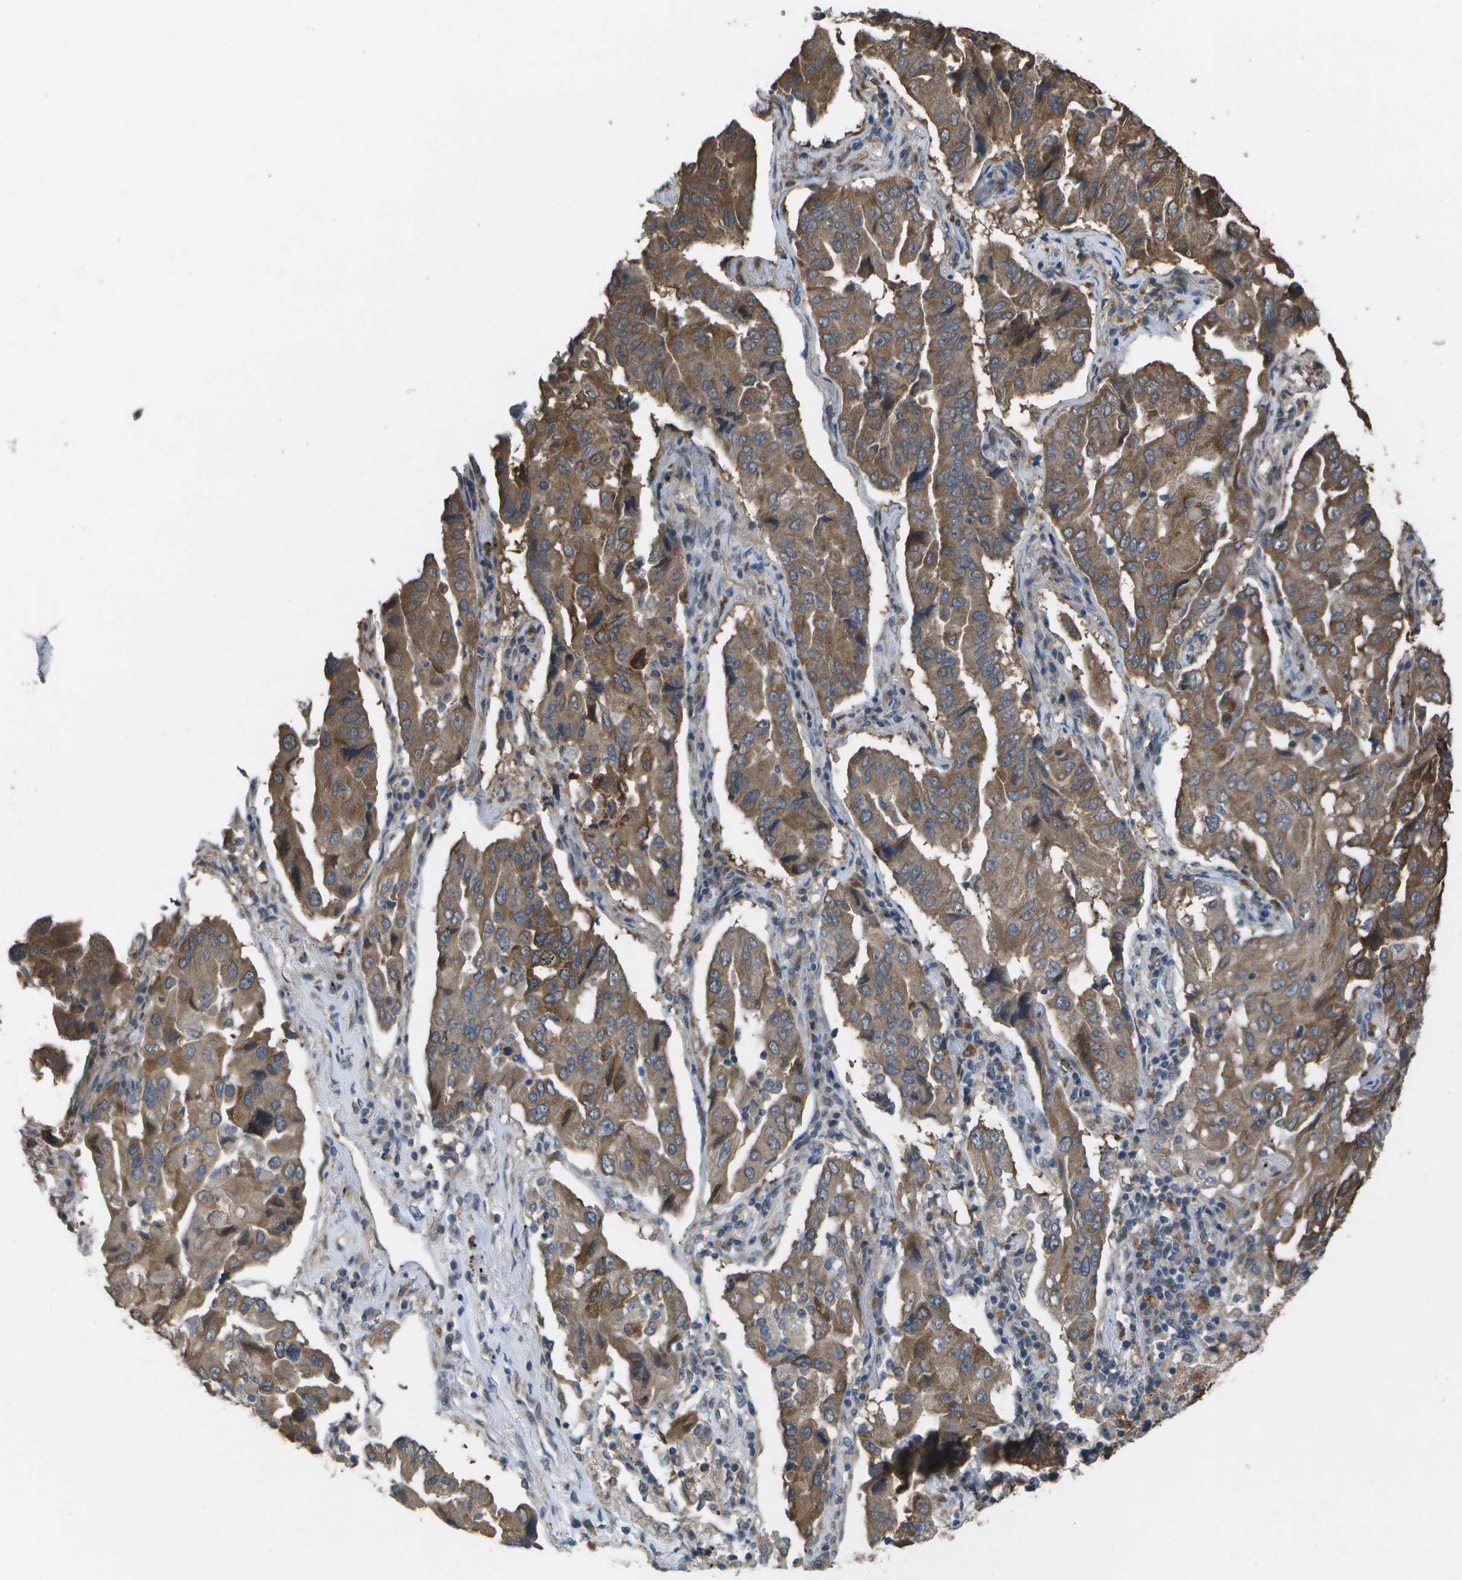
{"staining": {"intensity": "moderate", "quantity": ">75%", "location": "cytoplasmic/membranous"}, "tissue": "lung cancer", "cell_type": "Tumor cells", "image_type": "cancer", "snomed": [{"axis": "morphology", "description": "Adenocarcinoma, NOS"}, {"axis": "topography", "description": "Lung"}], "caption": "Brown immunohistochemical staining in lung adenocarcinoma reveals moderate cytoplasmic/membranous positivity in about >75% of tumor cells.", "gene": "CLNS1A", "patient": {"sex": "female", "age": 65}}